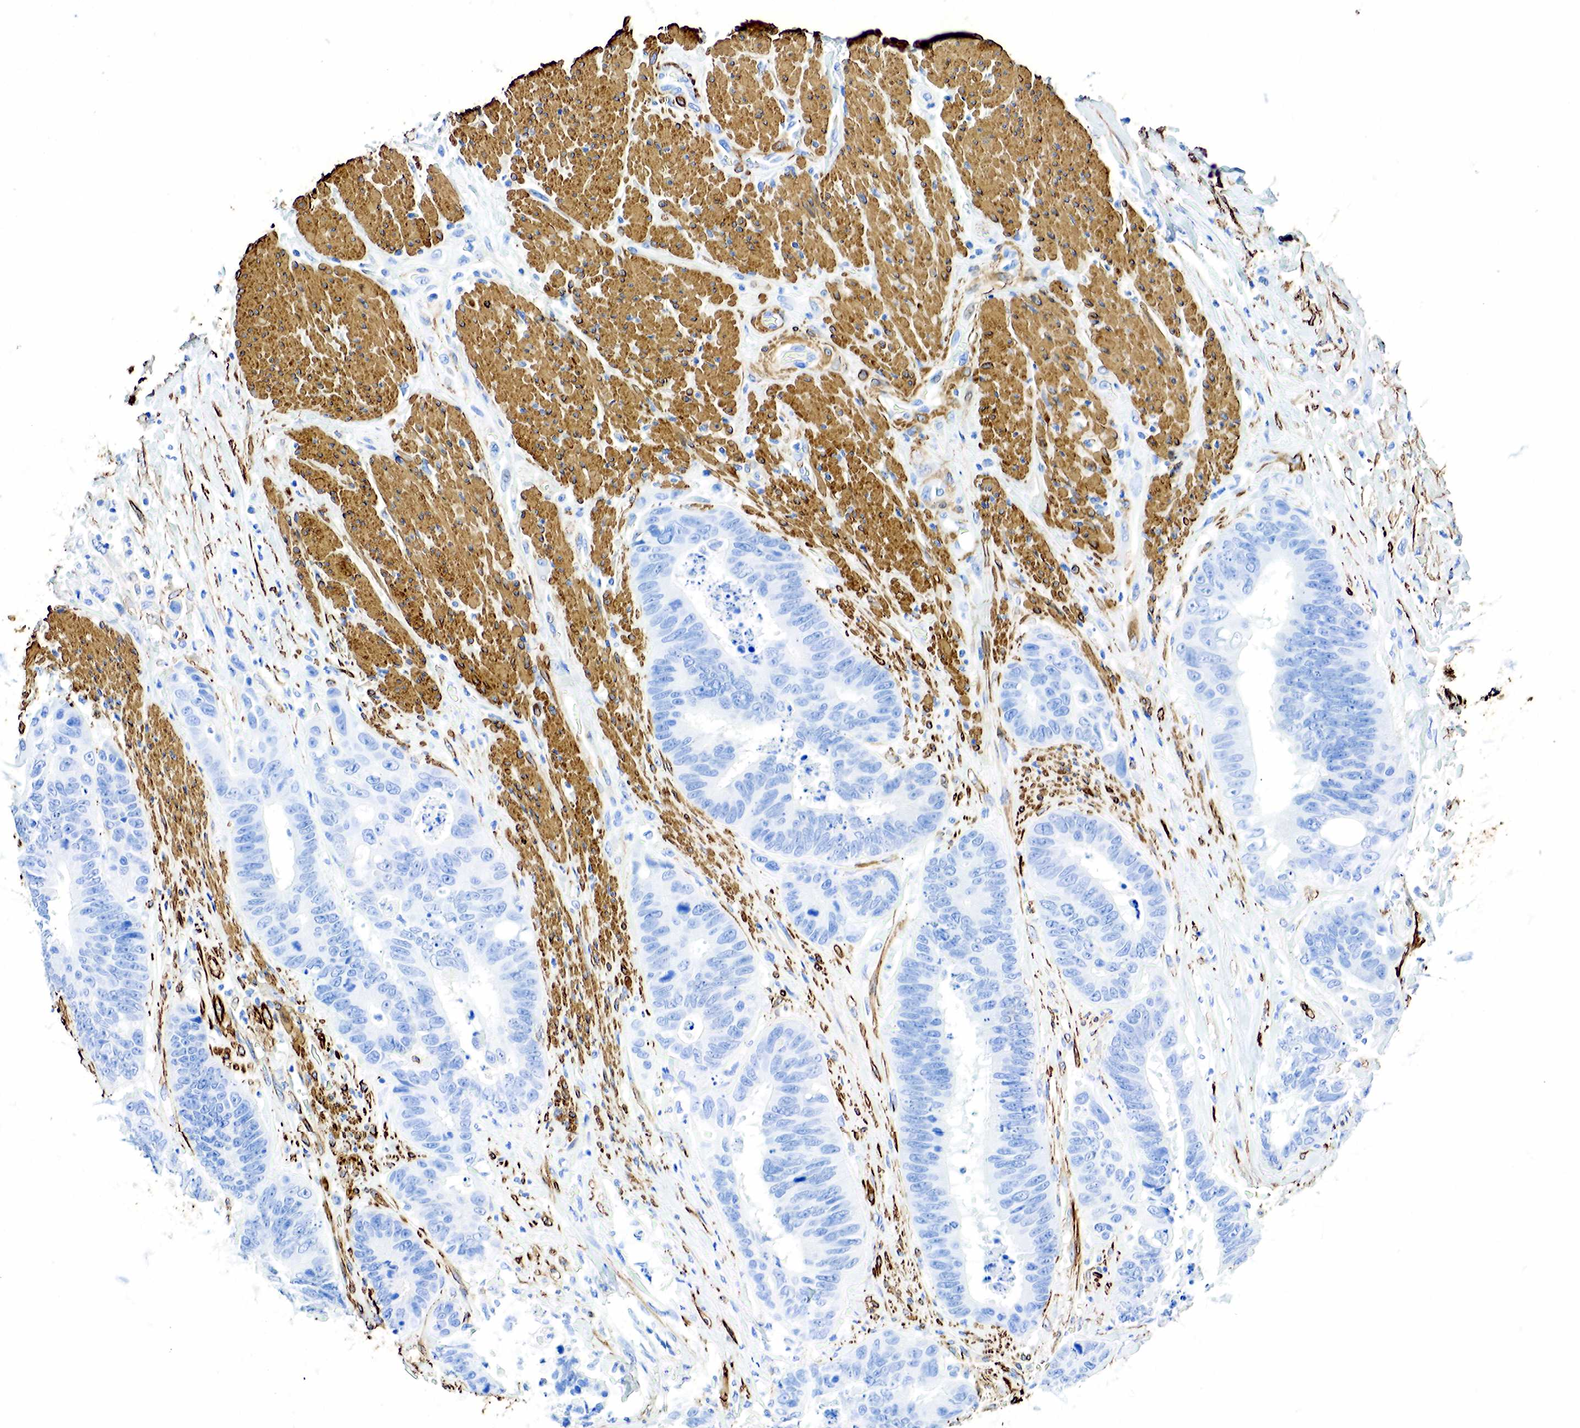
{"staining": {"intensity": "negative", "quantity": "none", "location": "none"}, "tissue": "colorectal cancer", "cell_type": "Tumor cells", "image_type": "cancer", "snomed": [{"axis": "morphology", "description": "Adenocarcinoma, NOS"}, {"axis": "topography", "description": "Rectum"}], "caption": "Colorectal cancer (adenocarcinoma) stained for a protein using IHC shows no staining tumor cells.", "gene": "ACTA1", "patient": {"sex": "female", "age": 65}}